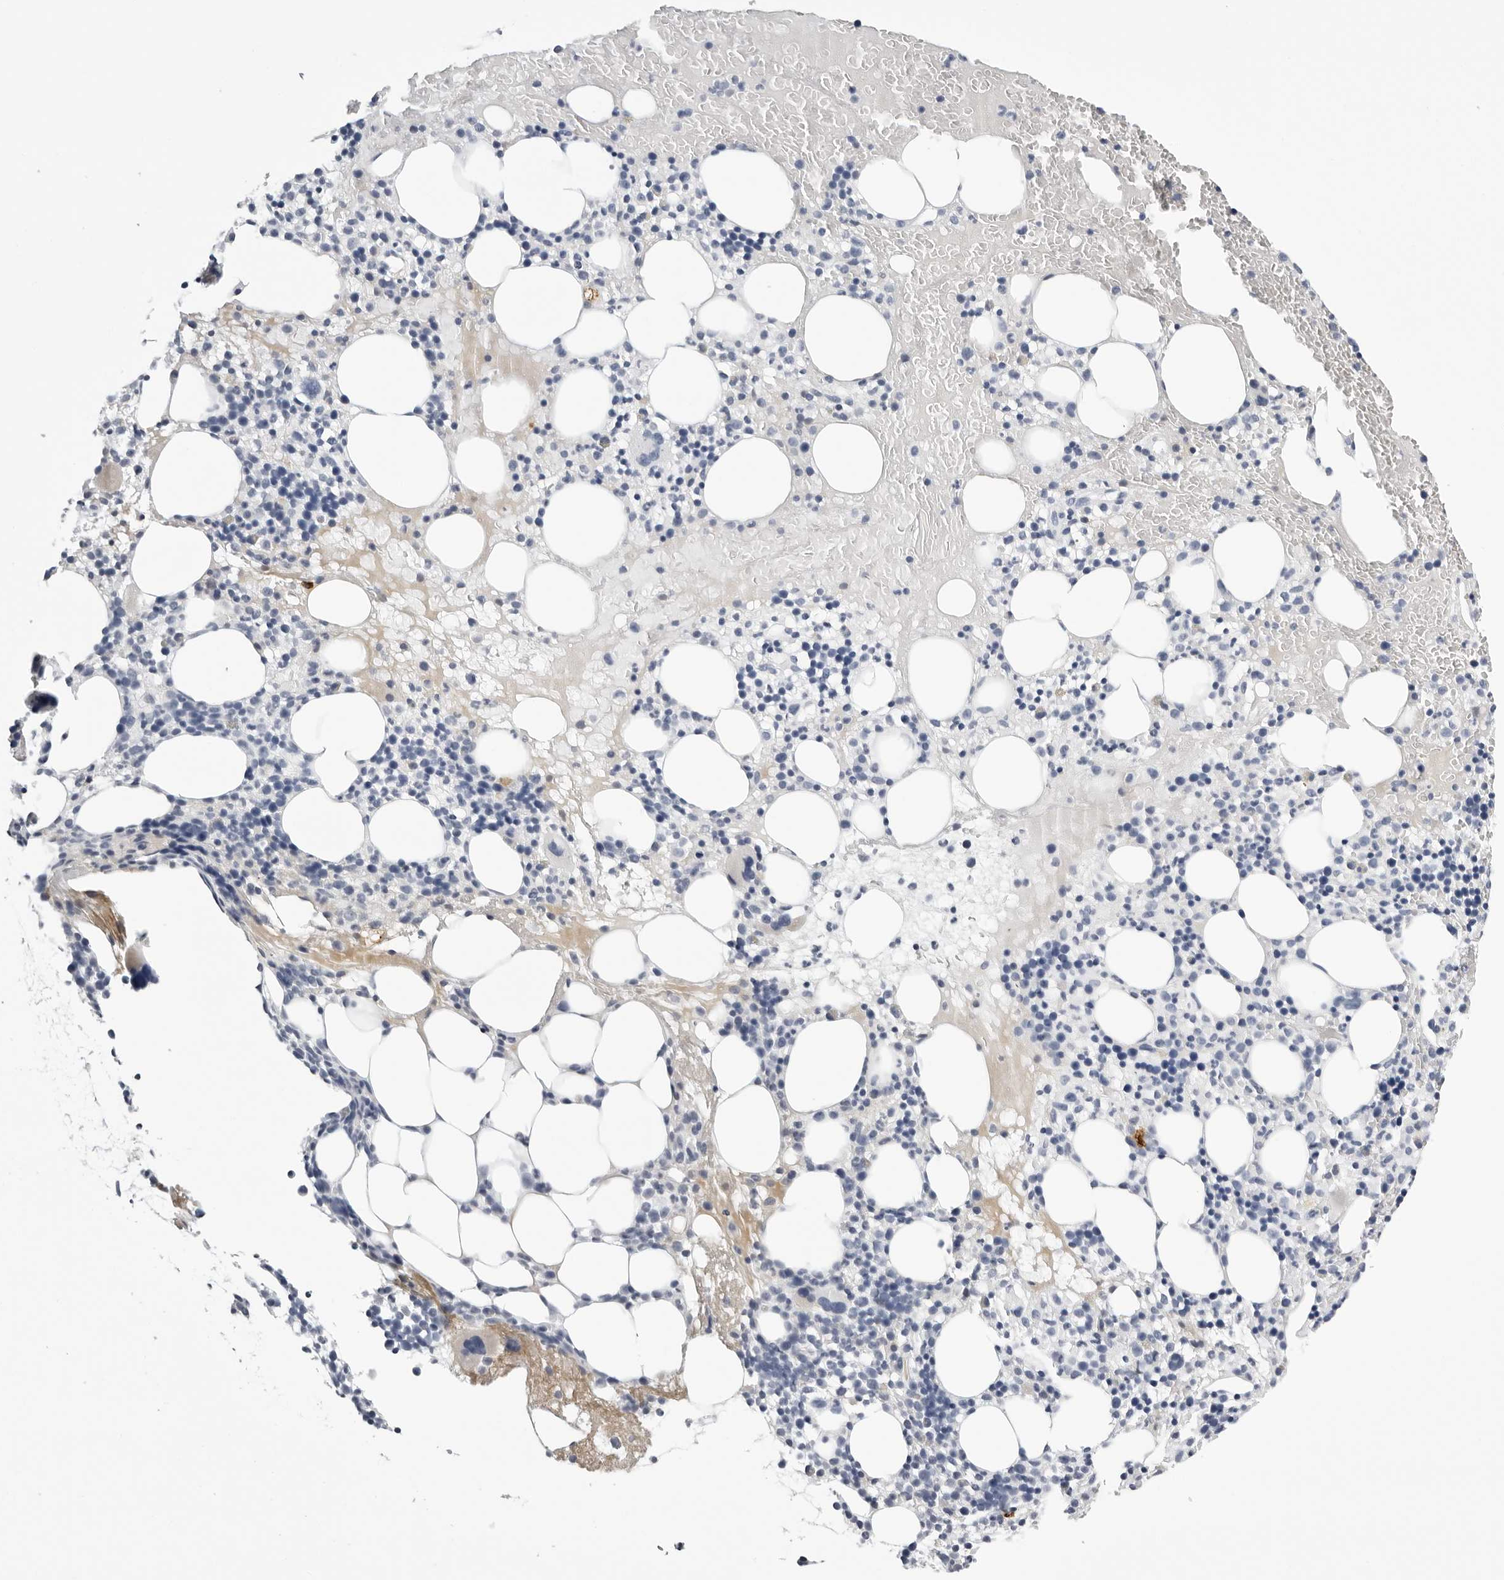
{"staining": {"intensity": "negative", "quantity": "none", "location": "none"}, "tissue": "bone marrow", "cell_type": "Hematopoietic cells", "image_type": "normal", "snomed": [{"axis": "morphology", "description": "Normal tissue, NOS"}, {"axis": "morphology", "description": "Inflammation, NOS"}, {"axis": "topography", "description": "Bone marrow"}], "caption": "Immunohistochemical staining of unremarkable bone marrow shows no significant positivity in hematopoietic cells. (IHC, brightfield microscopy, high magnification).", "gene": "ZNF502", "patient": {"sex": "female", "age": 77}}